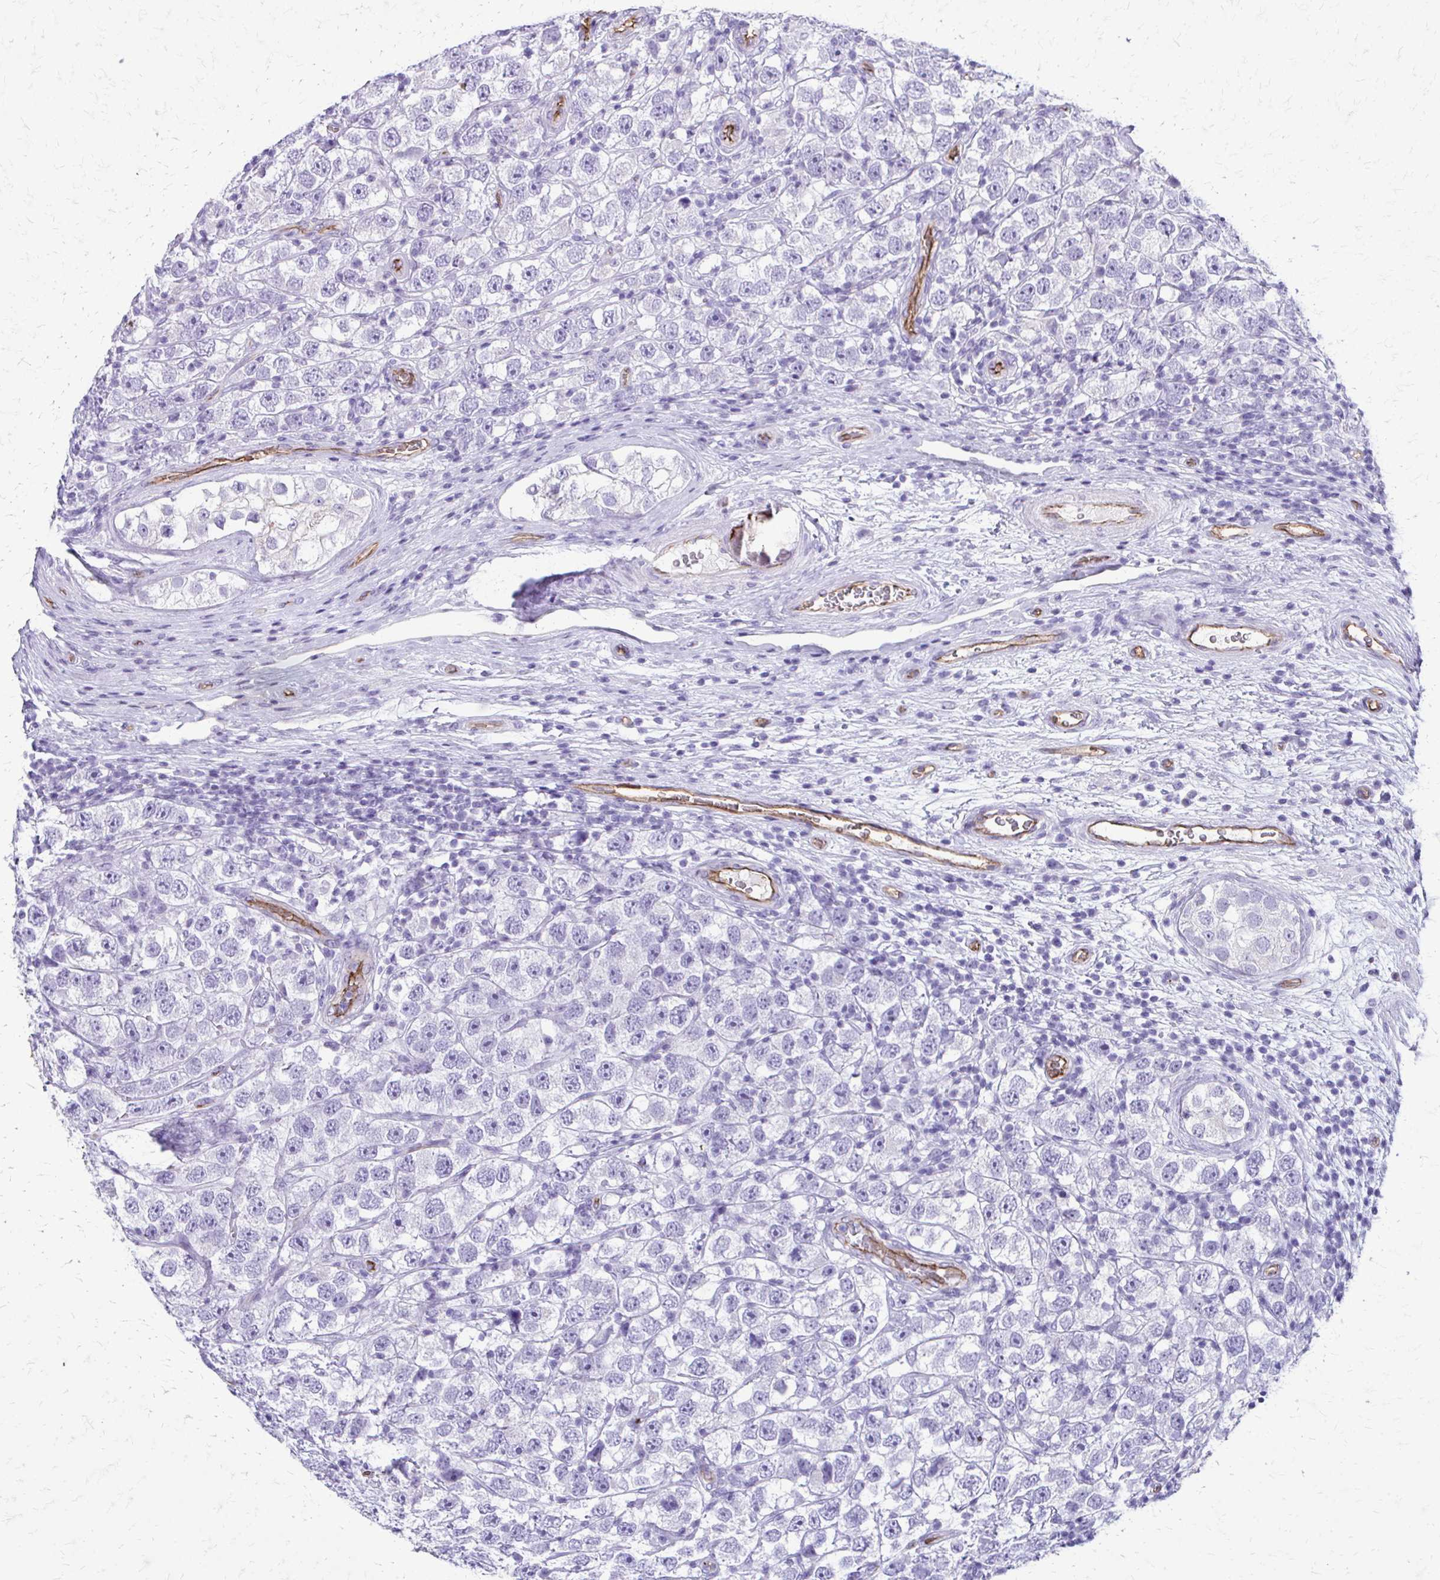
{"staining": {"intensity": "negative", "quantity": "none", "location": "none"}, "tissue": "testis cancer", "cell_type": "Tumor cells", "image_type": "cancer", "snomed": [{"axis": "morphology", "description": "Seminoma, NOS"}, {"axis": "topography", "description": "Testis"}], "caption": "Testis cancer stained for a protein using IHC displays no staining tumor cells.", "gene": "TPSG1", "patient": {"sex": "male", "age": 26}}